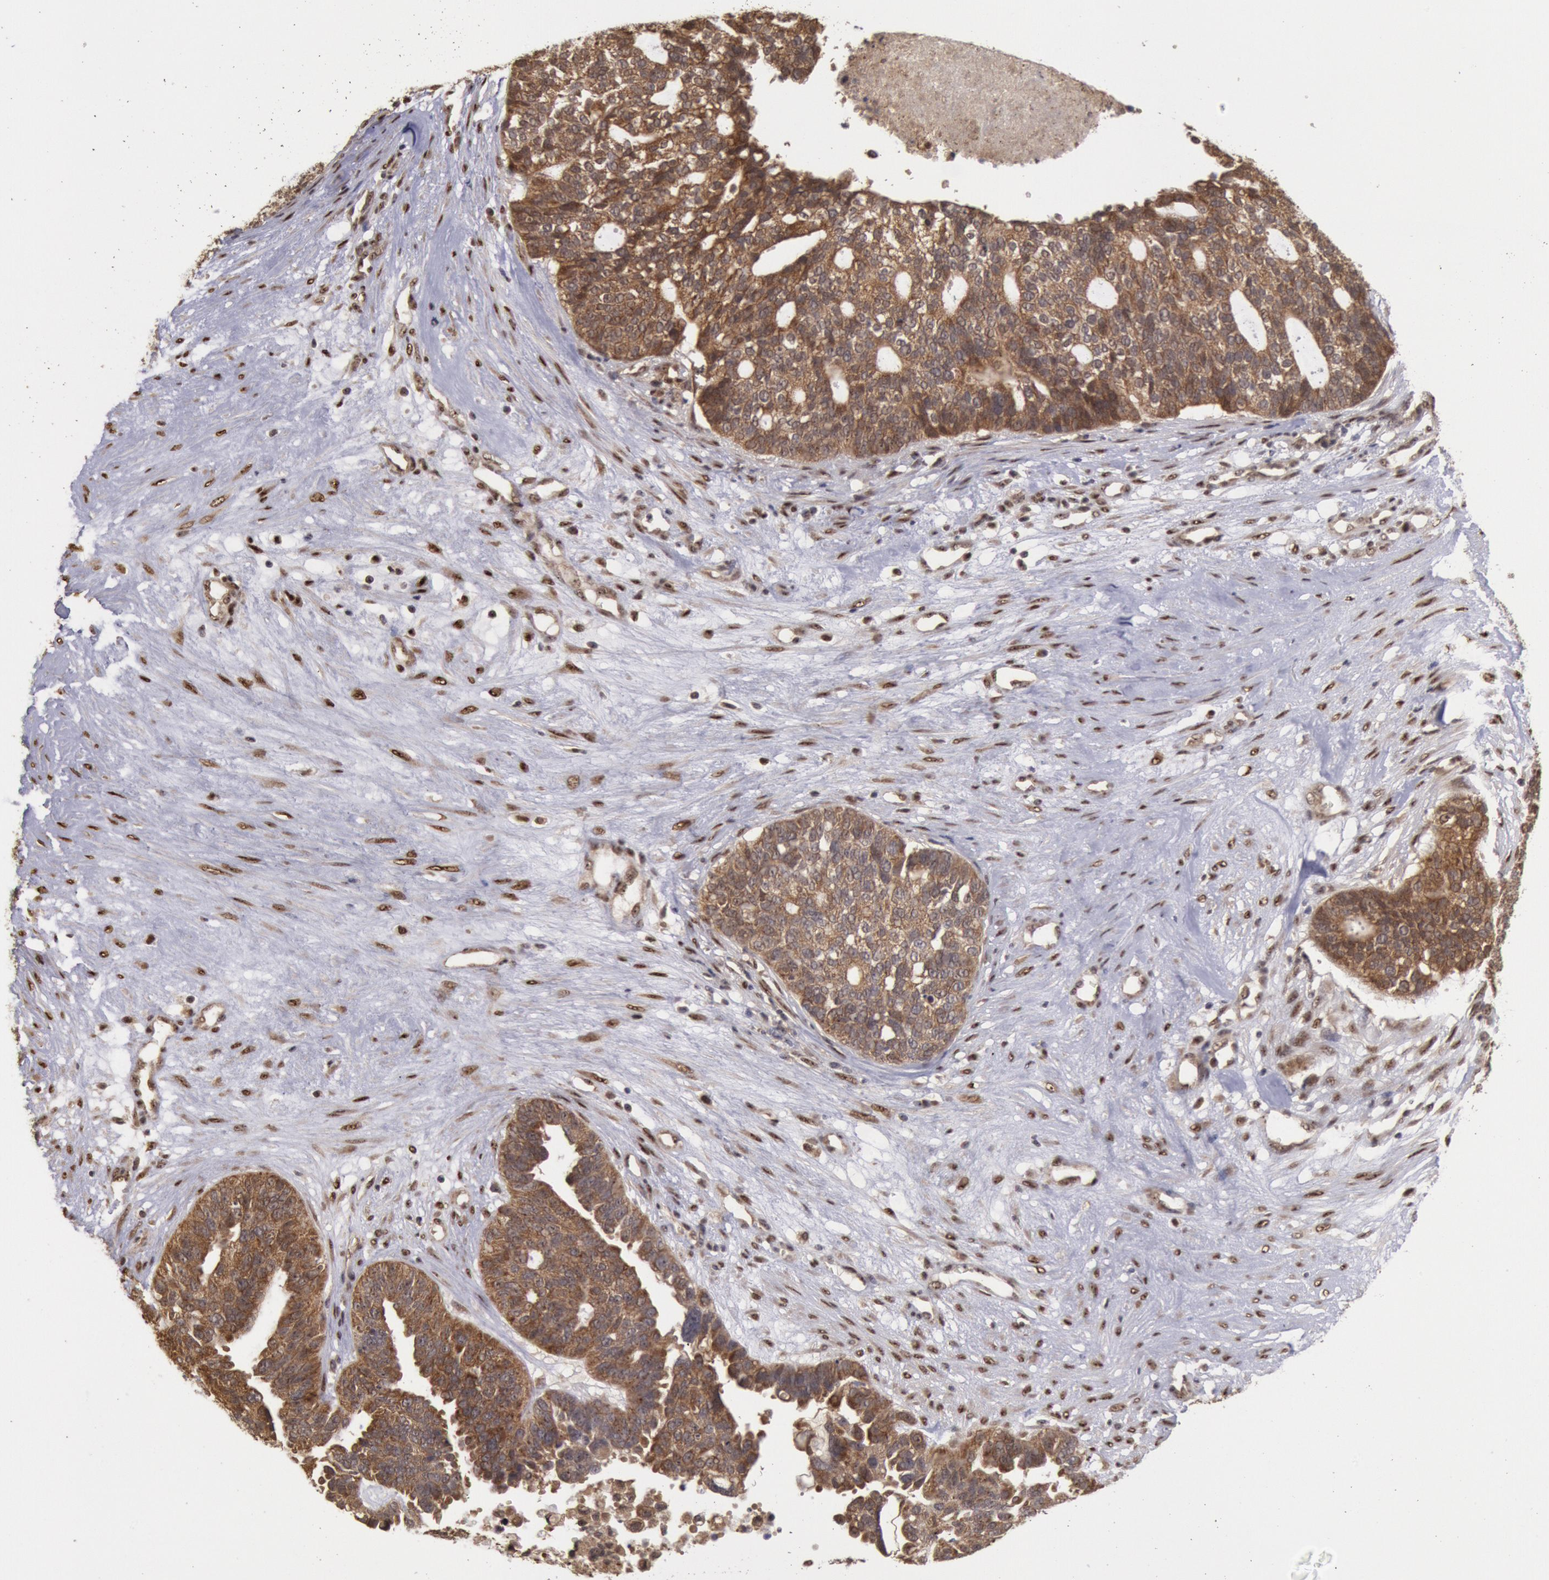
{"staining": {"intensity": "moderate", "quantity": ">75%", "location": "cytoplasmic/membranous"}, "tissue": "ovarian cancer", "cell_type": "Tumor cells", "image_type": "cancer", "snomed": [{"axis": "morphology", "description": "Cystadenocarcinoma, serous, NOS"}, {"axis": "topography", "description": "Ovary"}], "caption": "IHC image of neoplastic tissue: human ovarian cancer (serous cystadenocarcinoma) stained using immunohistochemistry demonstrates medium levels of moderate protein expression localized specifically in the cytoplasmic/membranous of tumor cells, appearing as a cytoplasmic/membranous brown color.", "gene": "STX17", "patient": {"sex": "female", "age": 59}}